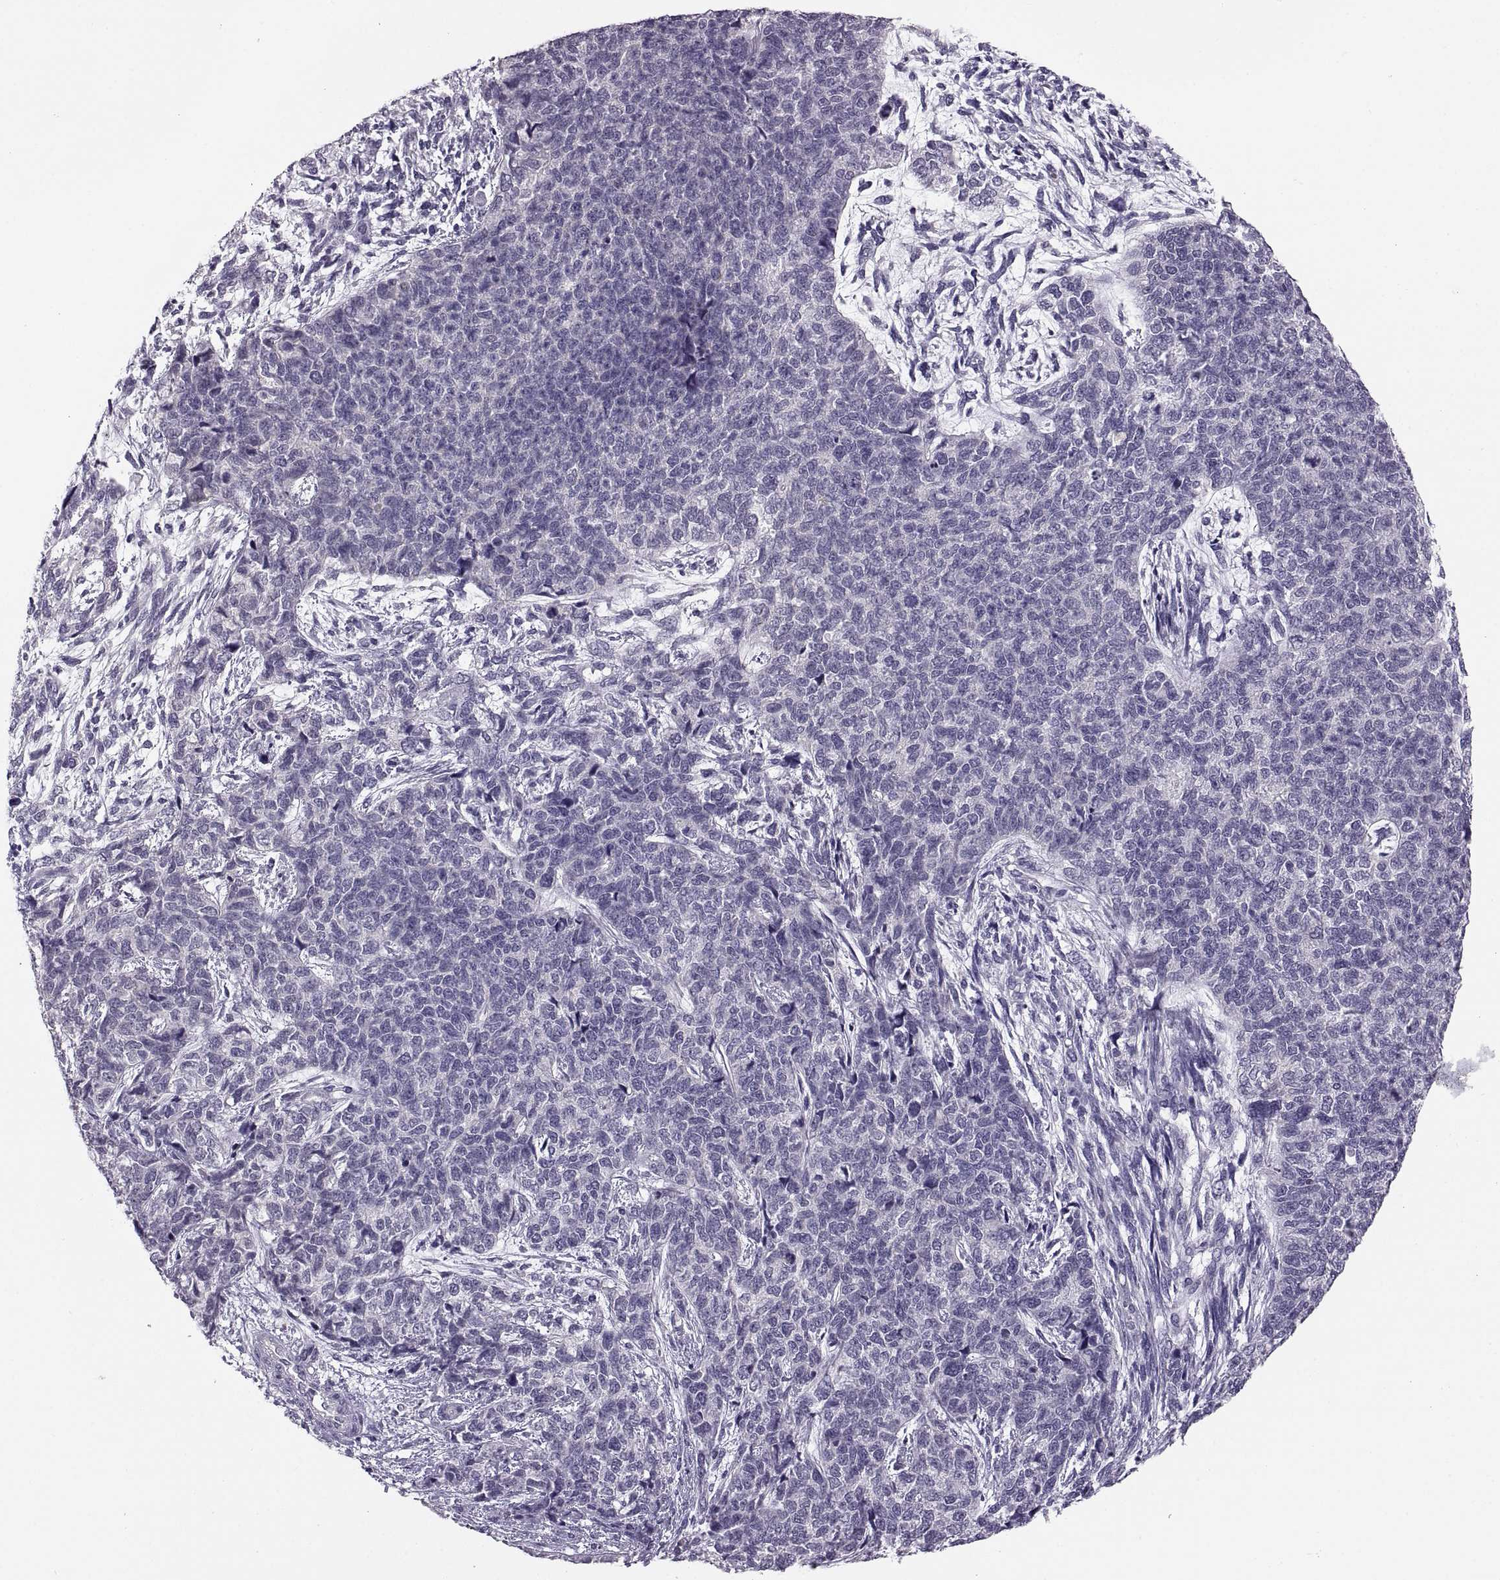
{"staining": {"intensity": "negative", "quantity": "none", "location": "none"}, "tissue": "cervical cancer", "cell_type": "Tumor cells", "image_type": "cancer", "snomed": [{"axis": "morphology", "description": "Squamous cell carcinoma, NOS"}, {"axis": "topography", "description": "Cervix"}], "caption": "The immunohistochemistry (IHC) photomicrograph has no significant positivity in tumor cells of squamous cell carcinoma (cervical) tissue.", "gene": "ADH6", "patient": {"sex": "female", "age": 63}}